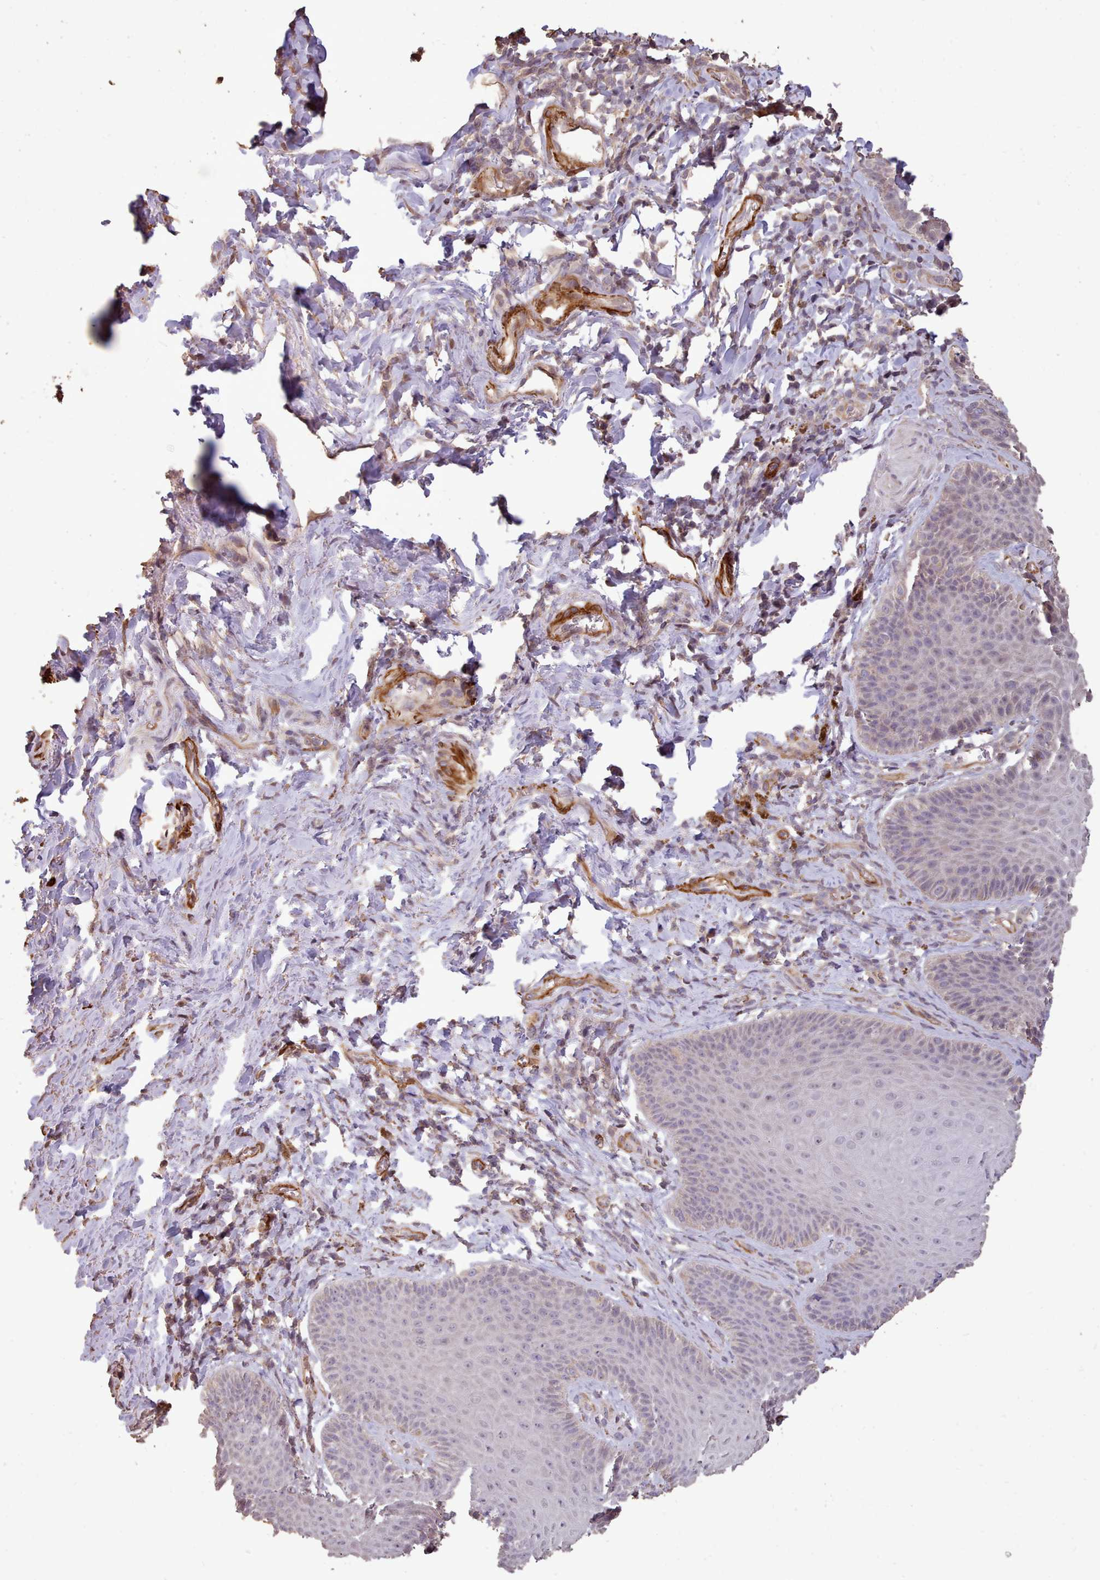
{"staining": {"intensity": "weak", "quantity": "<25%", "location": "nuclear"}, "tissue": "skin", "cell_type": "Epidermal cells", "image_type": "normal", "snomed": [{"axis": "morphology", "description": "Normal tissue, NOS"}, {"axis": "topography", "description": "Anal"}, {"axis": "topography", "description": "Peripheral nerve tissue"}], "caption": "A histopathology image of human skin is negative for staining in epidermal cells. (Immunohistochemistry (ihc), brightfield microscopy, high magnification).", "gene": "NLRC4", "patient": {"sex": "male", "age": 53}}